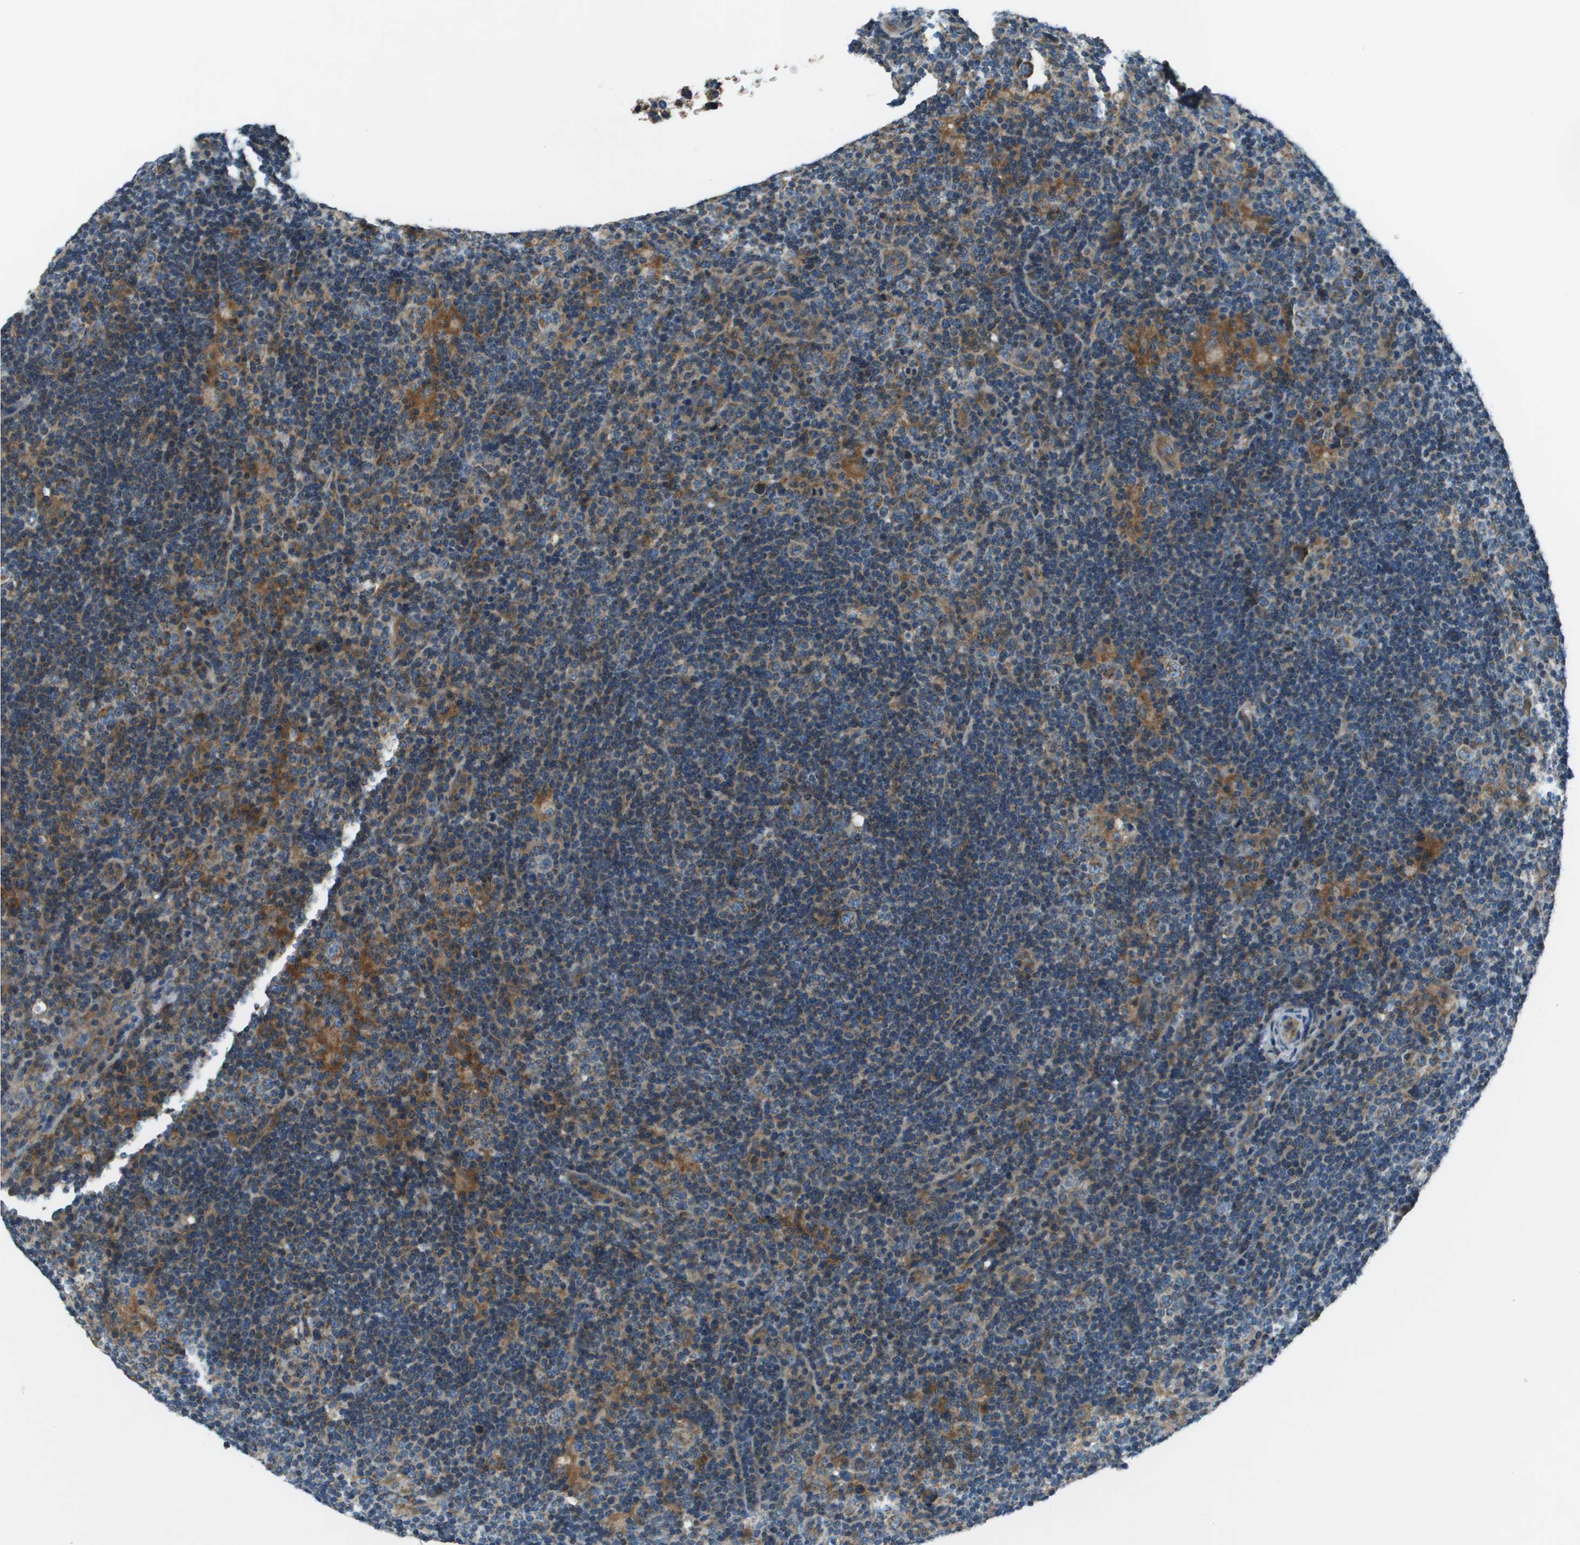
{"staining": {"intensity": "moderate", "quantity": ">75%", "location": "cytoplasmic/membranous"}, "tissue": "lymphoma", "cell_type": "Tumor cells", "image_type": "cancer", "snomed": [{"axis": "morphology", "description": "Hodgkin's disease, NOS"}, {"axis": "topography", "description": "Lymph node"}], "caption": "Human Hodgkin's disease stained with a brown dye demonstrates moderate cytoplasmic/membranous positive staining in about >75% of tumor cells.", "gene": "TMEM51", "patient": {"sex": "female", "age": 57}}